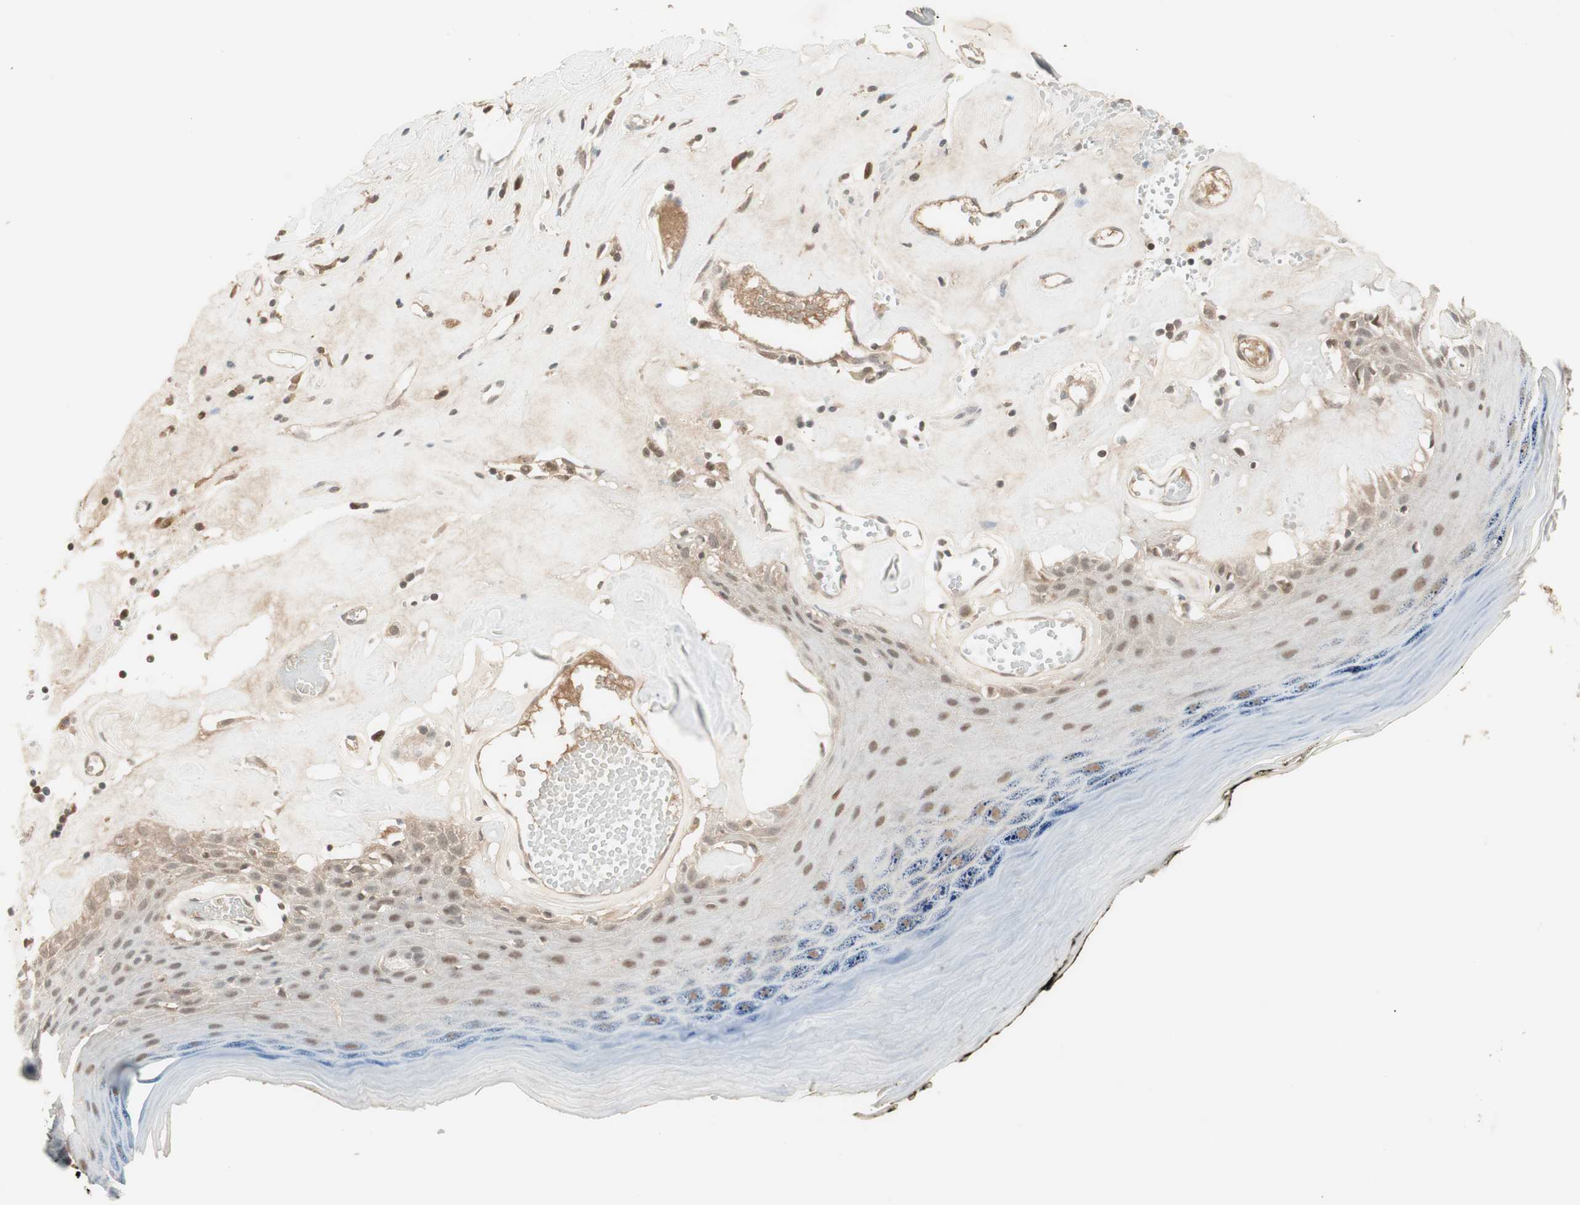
{"staining": {"intensity": "moderate", "quantity": "25%-75%", "location": "nuclear"}, "tissue": "skin", "cell_type": "Epidermal cells", "image_type": "normal", "snomed": [{"axis": "morphology", "description": "Normal tissue, NOS"}, {"axis": "morphology", "description": "Inflammation, NOS"}, {"axis": "topography", "description": "Vulva"}], "caption": "Skin stained for a protein (brown) displays moderate nuclear positive expression in about 25%-75% of epidermal cells.", "gene": "RNGTT", "patient": {"sex": "female", "age": 84}}